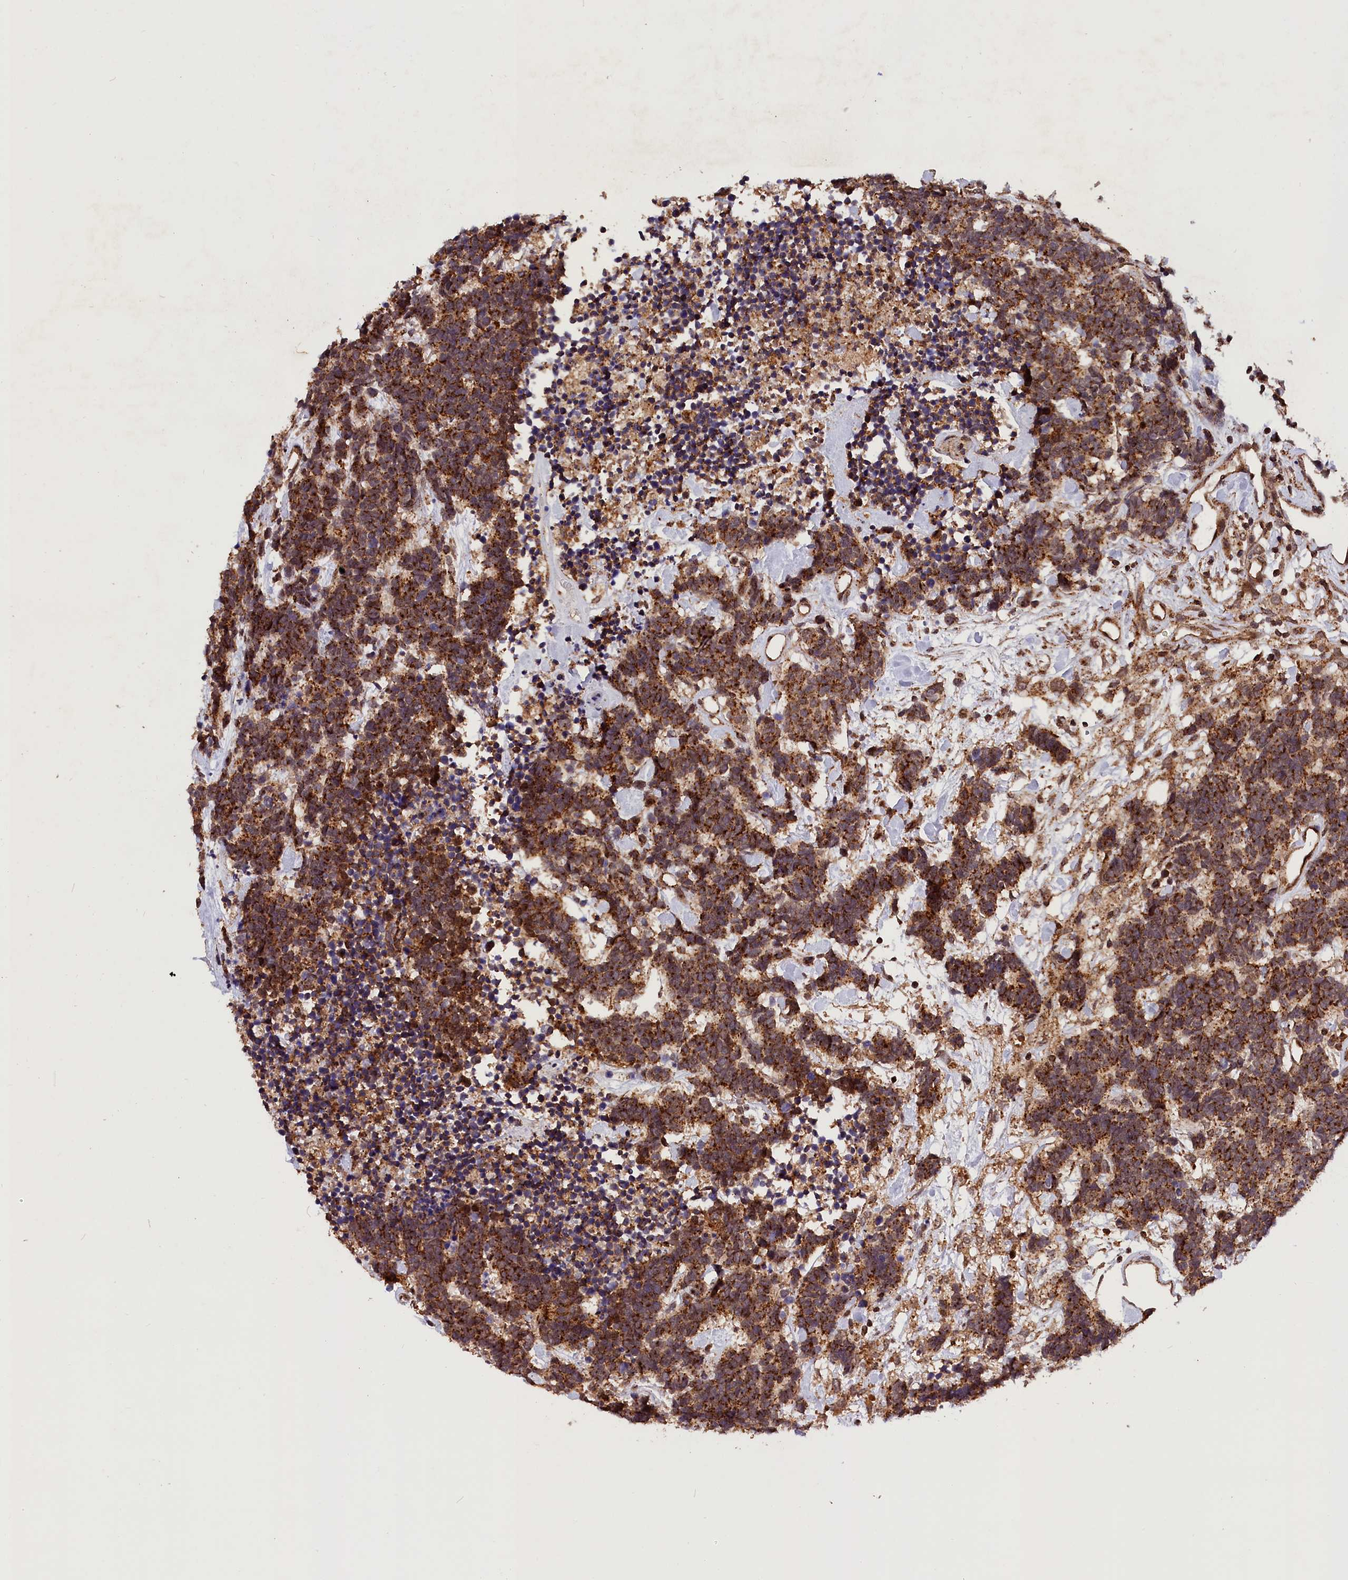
{"staining": {"intensity": "strong", "quantity": ">75%", "location": "cytoplasmic/membranous"}, "tissue": "carcinoid", "cell_type": "Tumor cells", "image_type": "cancer", "snomed": [{"axis": "morphology", "description": "Carcinoma, NOS"}, {"axis": "morphology", "description": "Carcinoid, malignant, NOS"}, {"axis": "topography", "description": "Urinary bladder"}], "caption": "High-power microscopy captured an immunohistochemistry micrograph of carcinoid, revealing strong cytoplasmic/membranous positivity in about >75% of tumor cells. The staining is performed using DAB (3,3'-diaminobenzidine) brown chromogen to label protein expression. The nuclei are counter-stained blue using hematoxylin.", "gene": "IST1", "patient": {"sex": "male", "age": 57}}